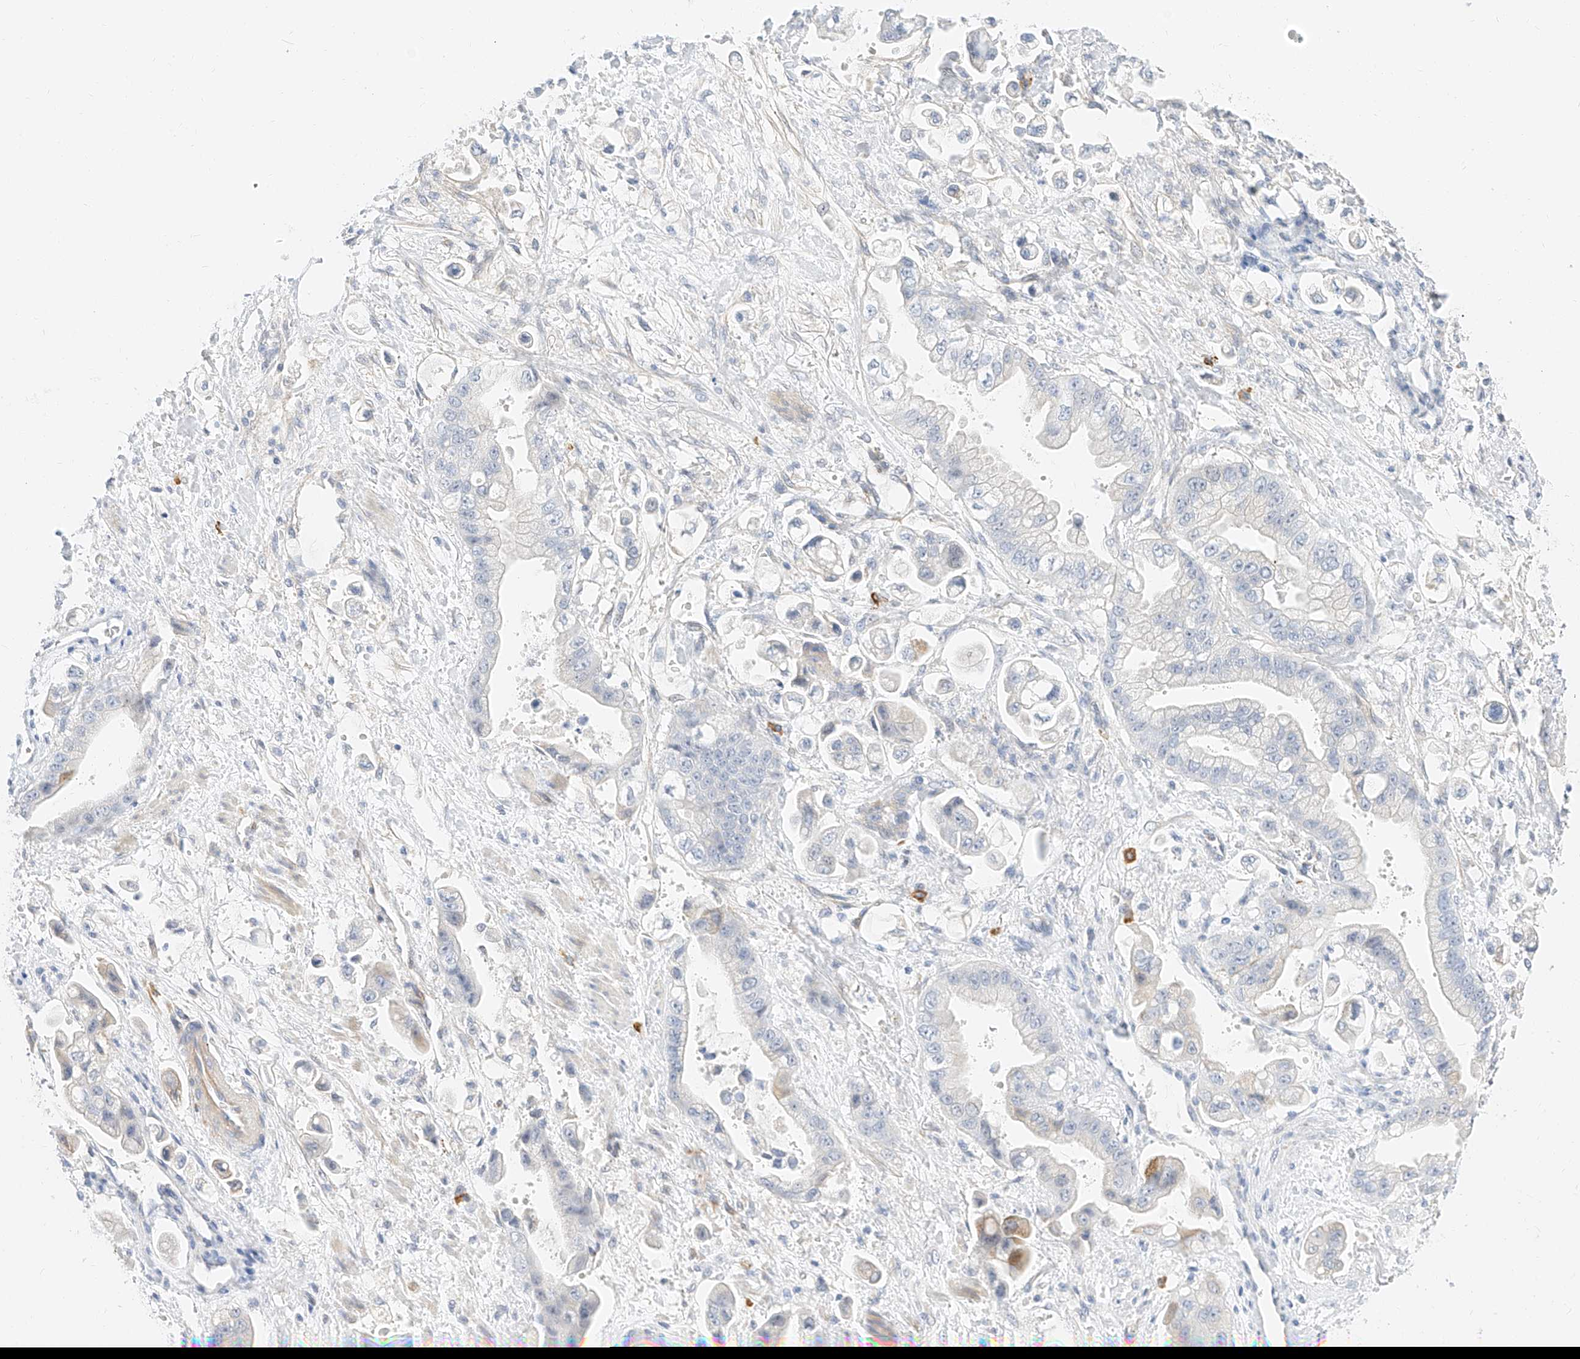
{"staining": {"intensity": "negative", "quantity": "none", "location": "none"}, "tissue": "stomach cancer", "cell_type": "Tumor cells", "image_type": "cancer", "snomed": [{"axis": "morphology", "description": "Adenocarcinoma, NOS"}, {"axis": "topography", "description": "Stomach"}], "caption": "This is an immunohistochemistry micrograph of human adenocarcinoma (stomach). There is no staining in tumor cells.", "gene": "CDCP2", "patient": {"sex": "male", "age": 62}}